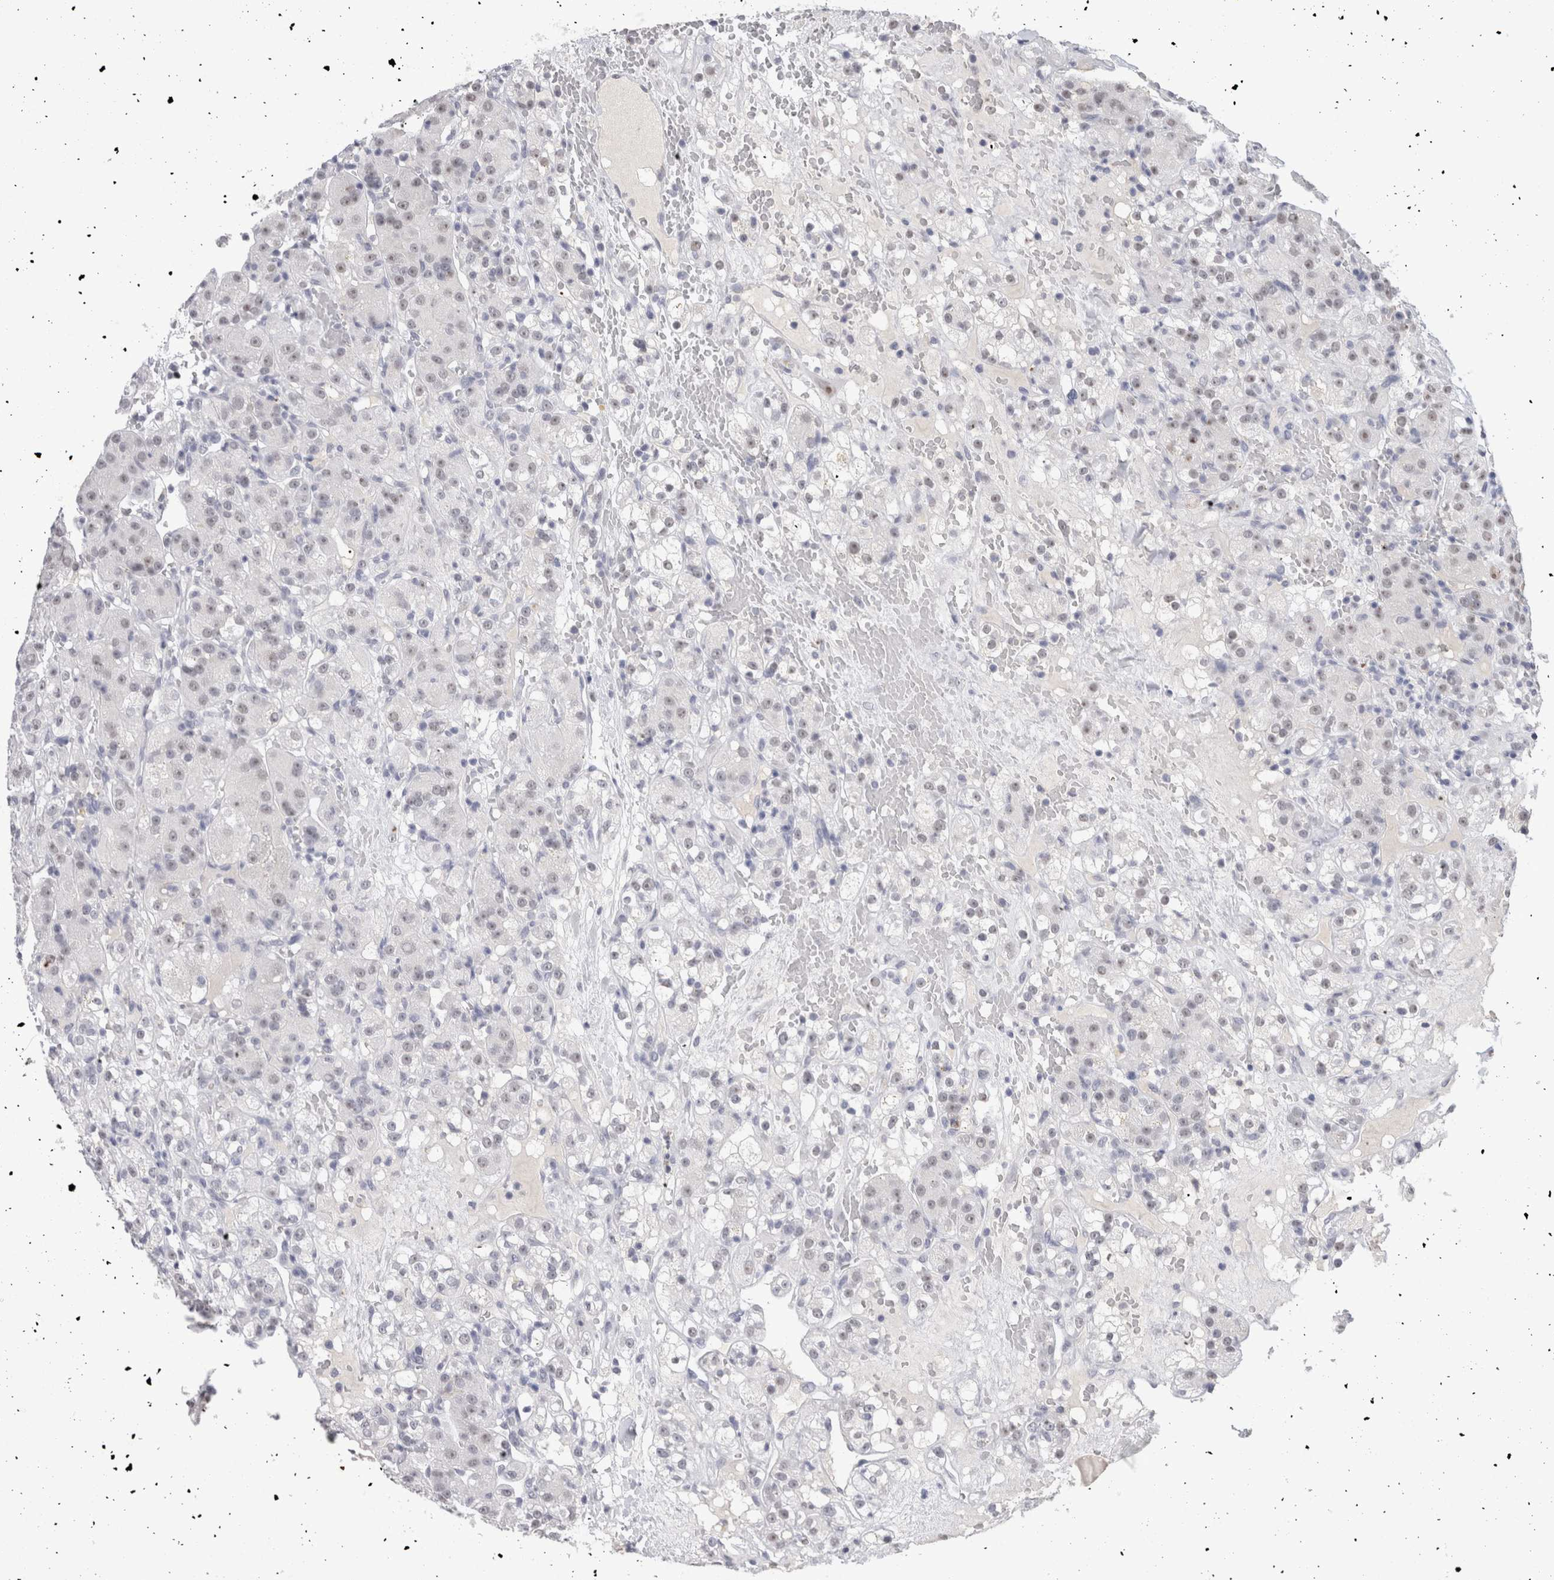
{"staining": {"intensity": "negative", "quantity": "none", "location": "none"}, "tissue": "renal cancer", "cell_type": "Tumor cells", "image_type": "cancer", "snomed": [{"axis": "morphology", "description": "Normal tissue, NOS"}, {"axis": "morphology", "description": "Adenocarcinoma, NOS"}, {"axis": "topography", "description": "Kidney"}], "caption": "High power microscopy micrograph of an immunohistochemistry image of renal cancer (adenocarcinoma), revealing no significant positivity in tumor cells.", "gene": "CADM3", "patient": {"sex": "male", "age": 61}}